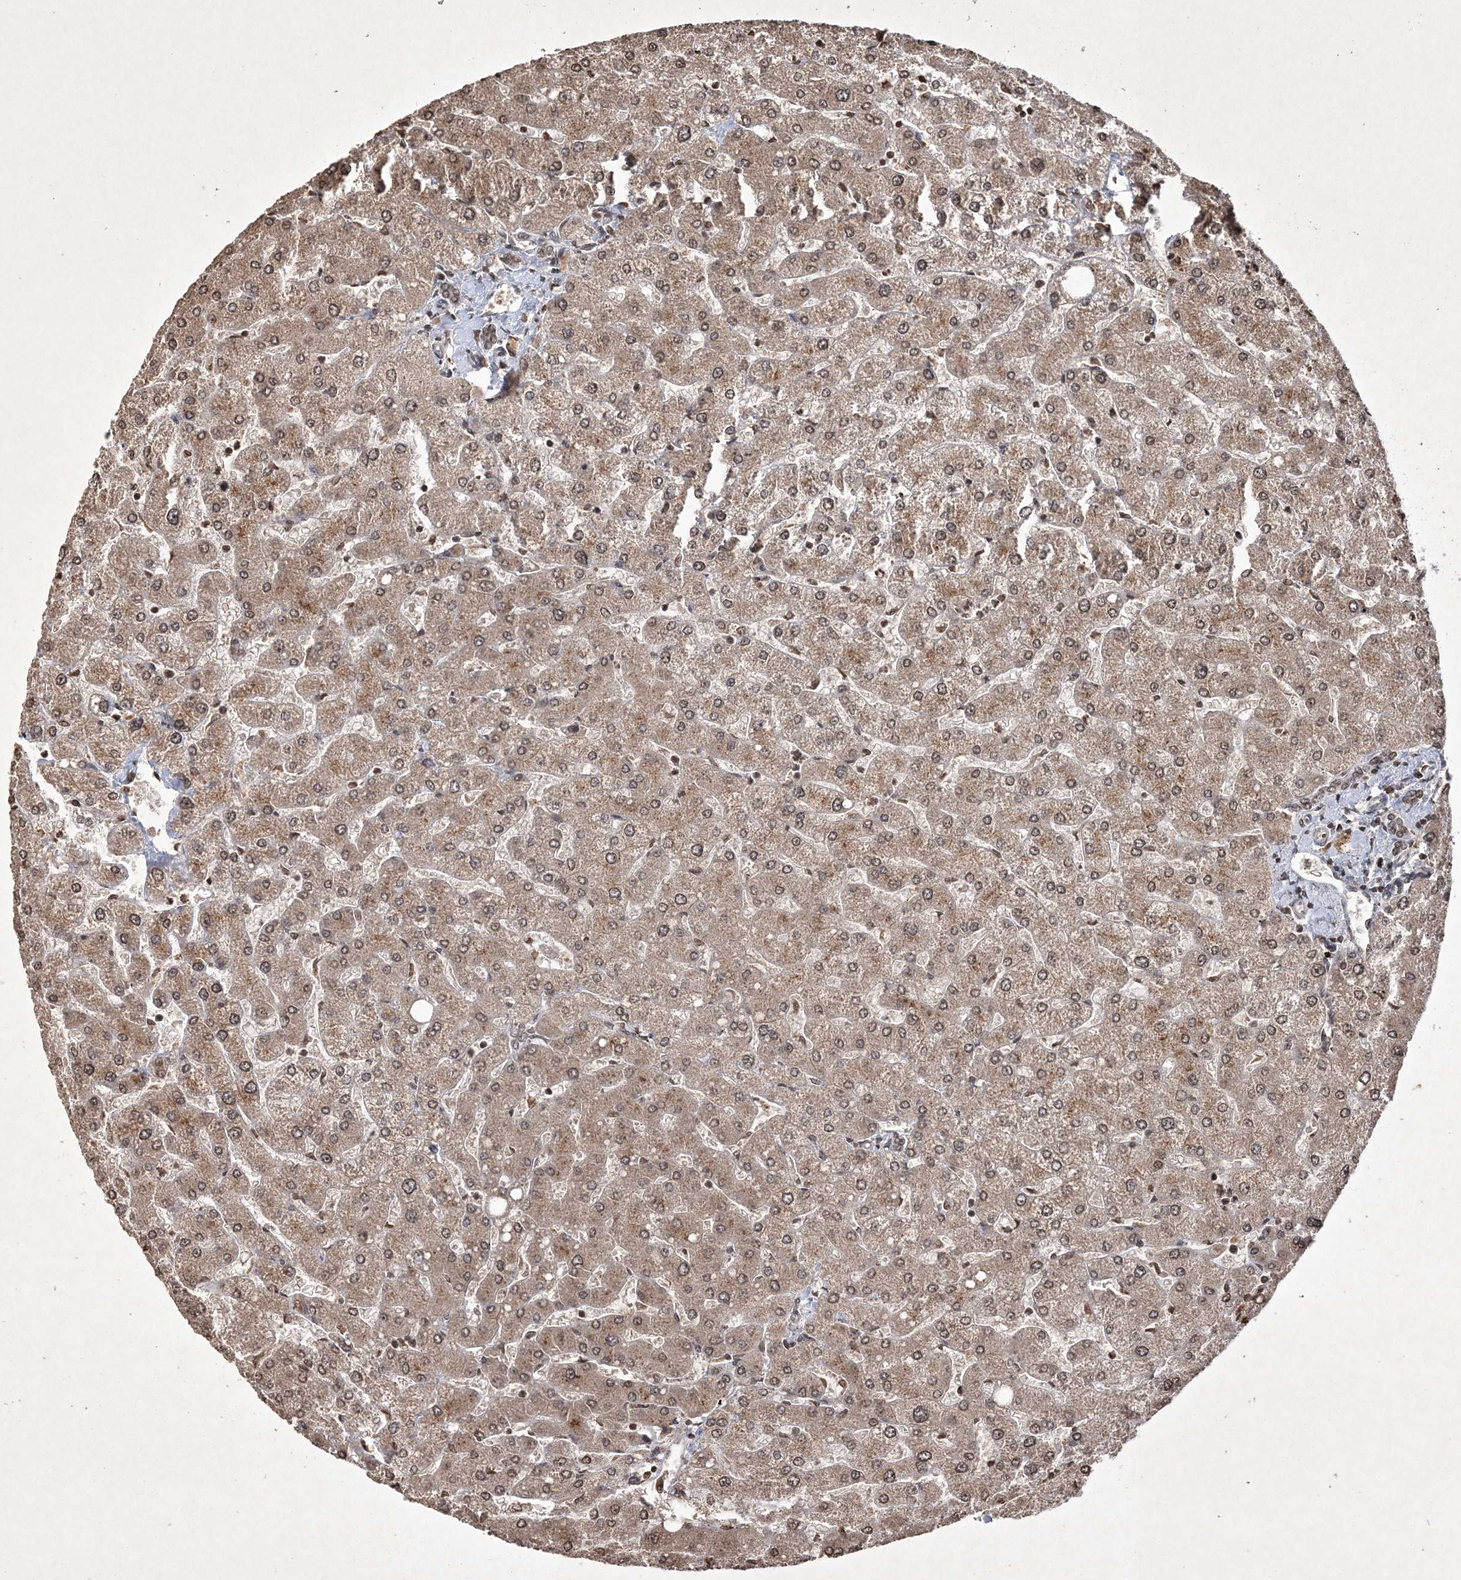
{"staining": {"intensity": "weak", "quantity": ">75%", "location": "nuclear"}, "tissue": "liver", "cell_type": "Cholangiocytes", "image_type": "normal", "snomed": [{"axis": "morphology", "description": "Normal tissue, NOS"}, {"axis": "topography", "description": "Liver"}], "caption": "A low amount of weak nuclear expression is seen in approximately >75% of cholangiocytes in benign liver. (brown staining indicates protein expression, while blue staining denotes nuclei).", "gene": "NEDD9", "patient": {"sex": "male", "age": 55}}